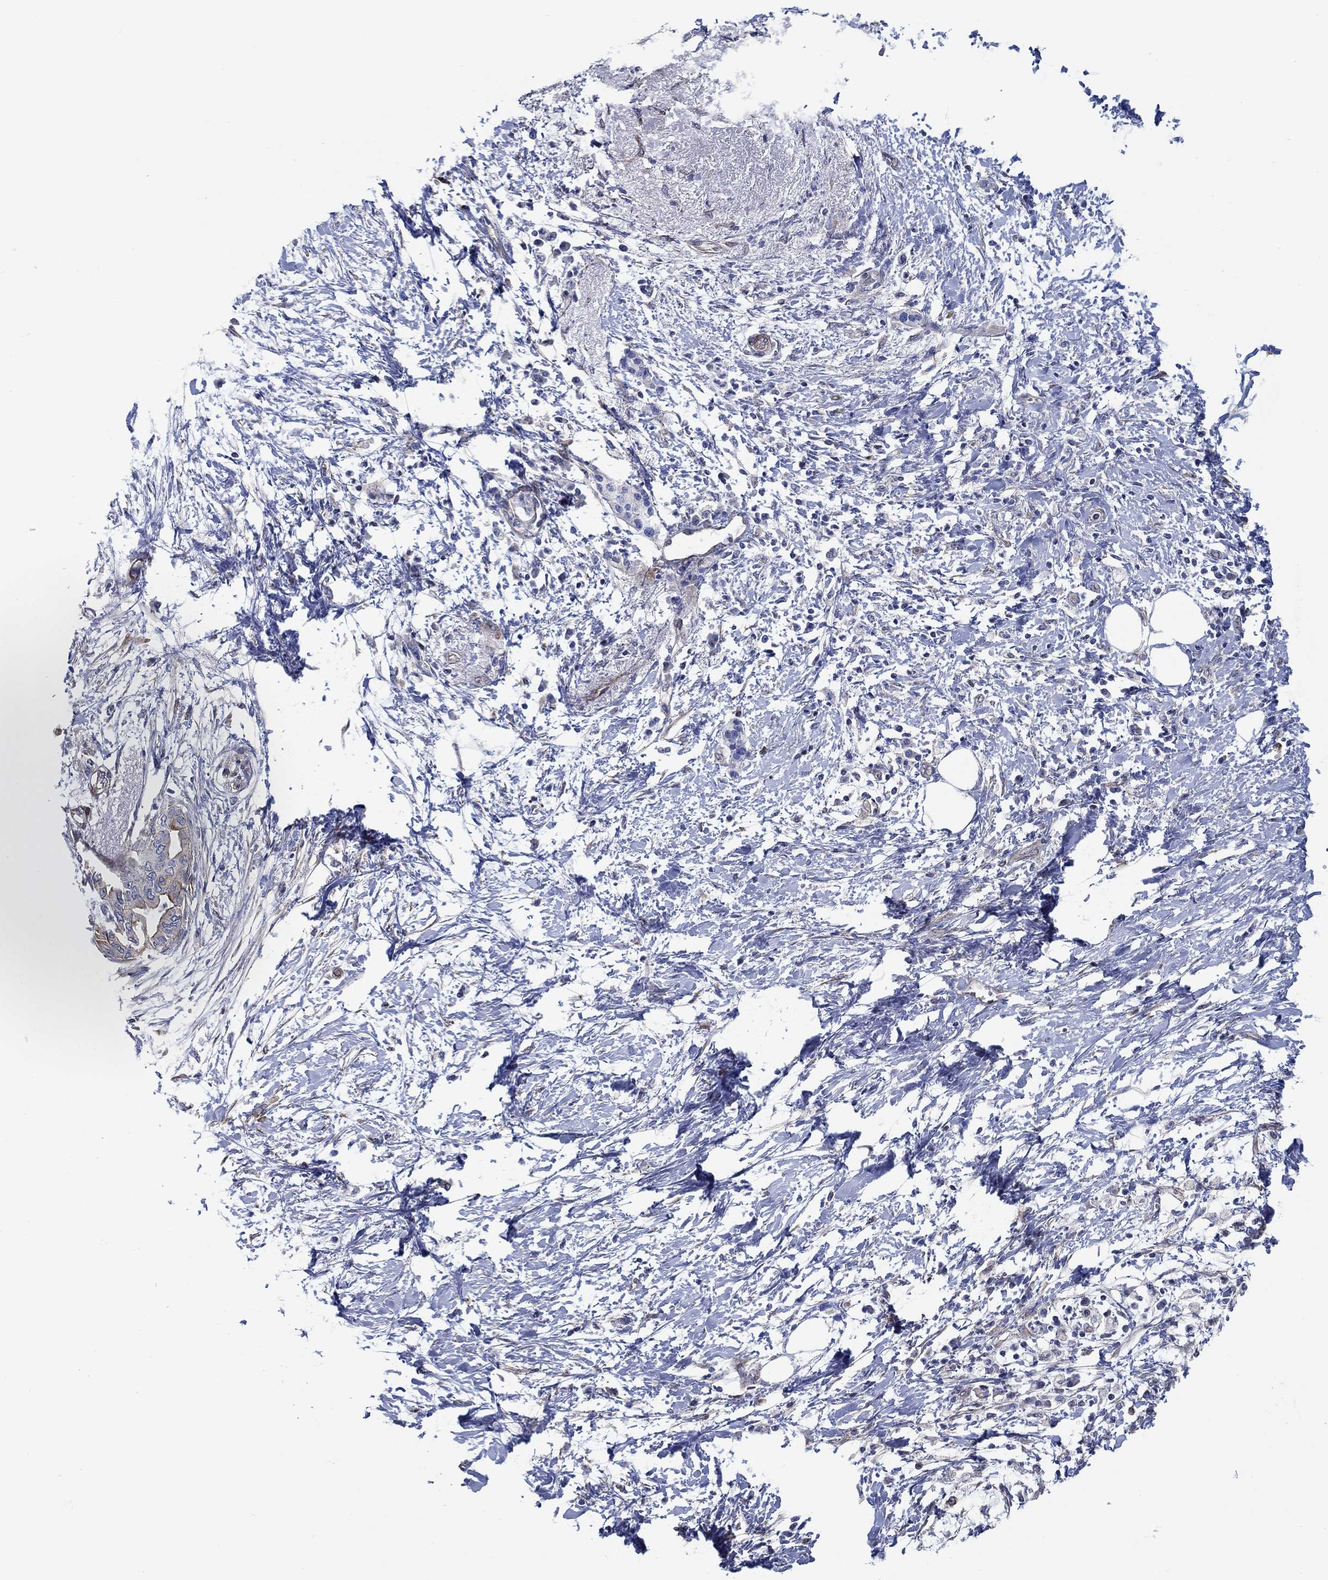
{"staining": {"intensity": "negative", "quantity": "none", "location": "none"}, "tissue": "pancreatic cancer", "cell_type": "Tumor cells", "image_type": "cancer", "snomed": [{"axis": "morphology", "description": "Normal tissue, NOS"}, {"axis": "morphology", "description": "Adenocarcinoma, NOS"}, {"axis": "topography", "description": "Pancreas"}, {"axis": "topography", "description": "Duodenum"}], "caption": "This is an immunohistochemistry image of pancreatic adenocarcinoma. There is no expression in tumor cells.", "gene": "FMN1", "patient": {"sex": "female", "age": 60}}